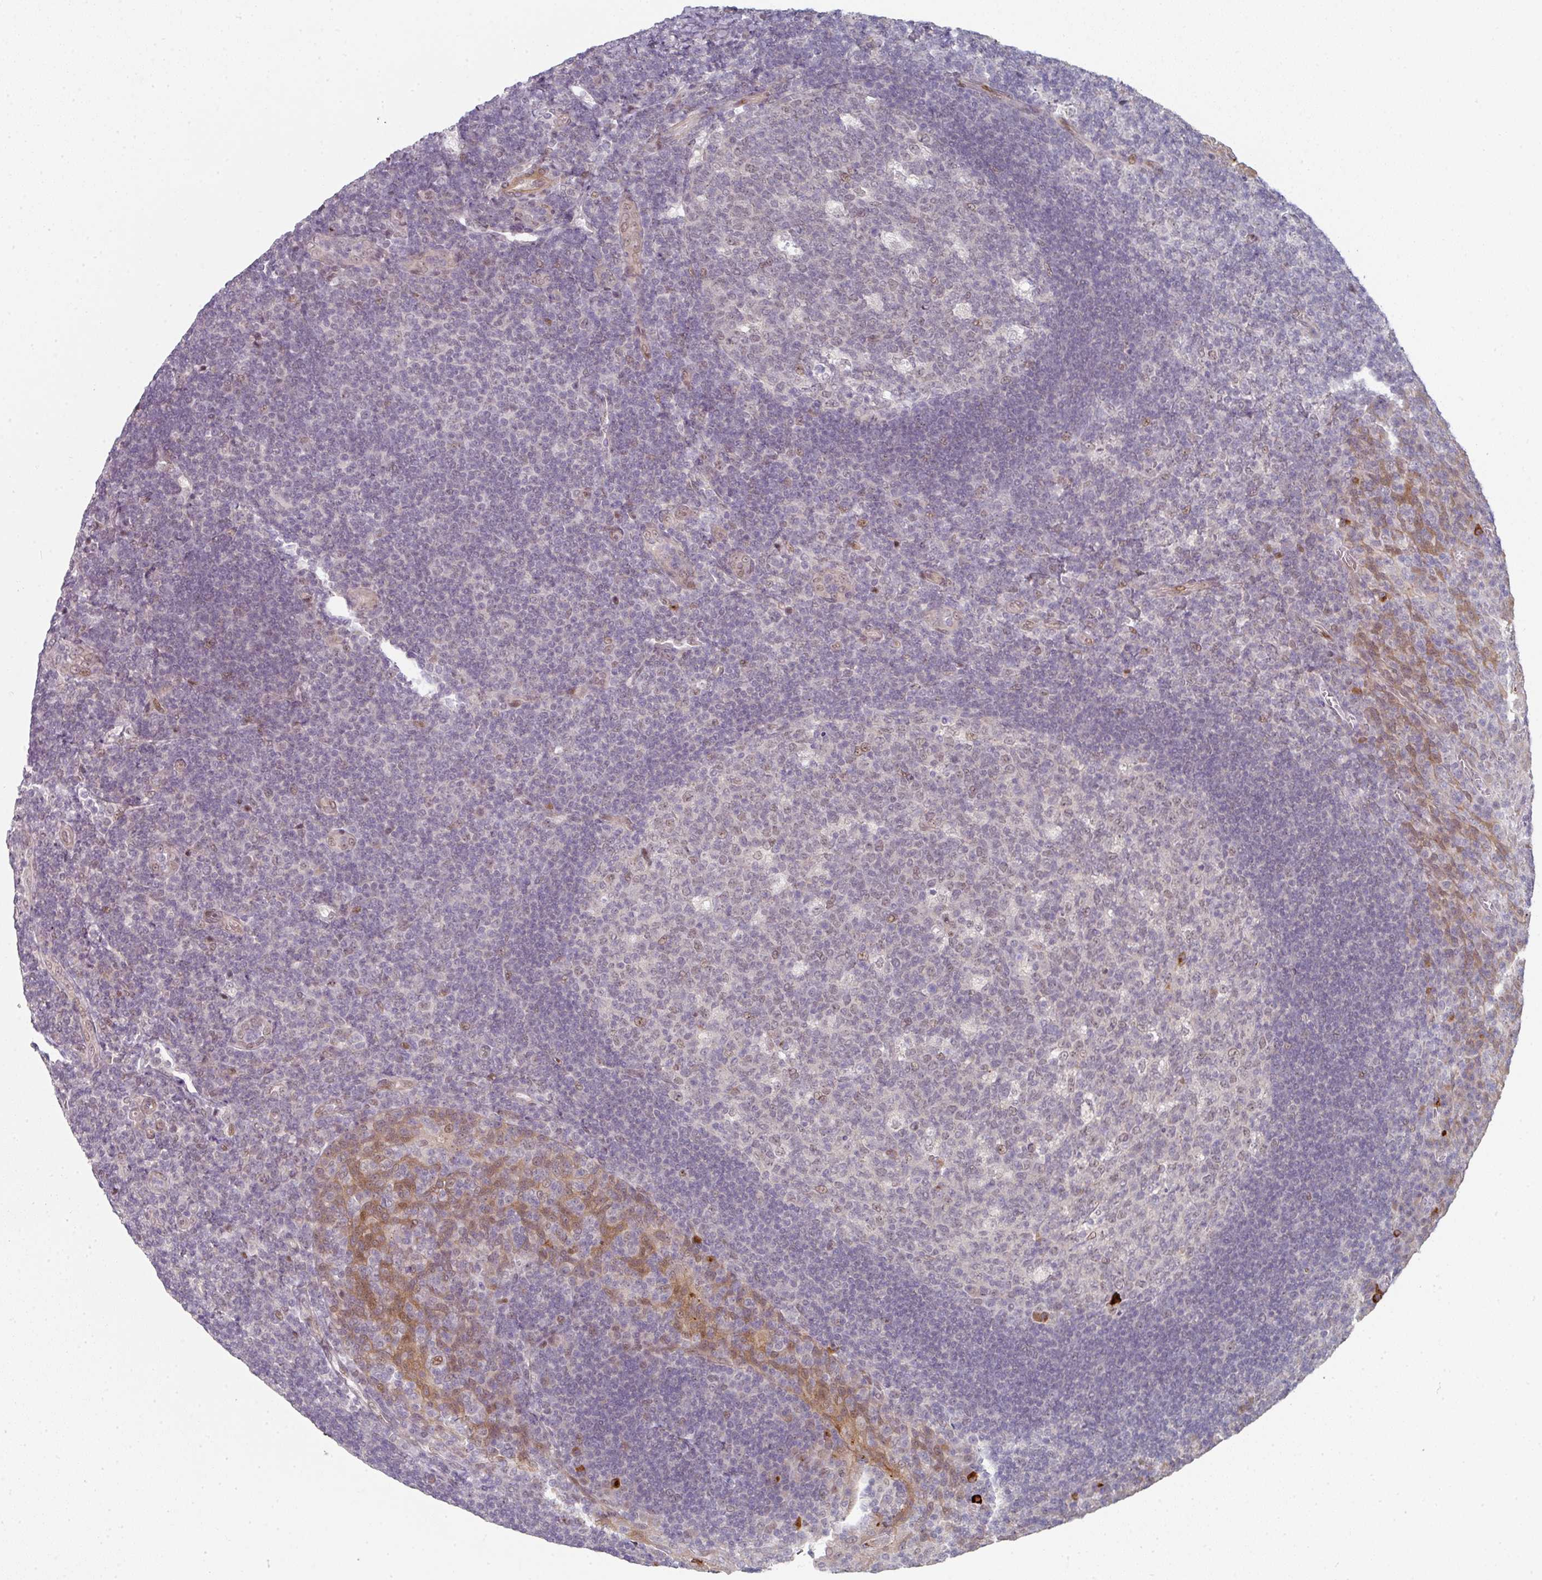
{"staining": {"intensity": "weak", "quantity": "<25%", "location": "nuclear"}, "tissue": "tonsil", "cell_type": "Germinal center cells", "image_type": "normal", "snomed": [{"axis": "morphology", "description": "Normal tissue, NOS"}, {"axis": "topography", "description": "Tonsil"}], "caption": "An image of tonsil stained for a protein demonstrates no brown staining in germinal center cells. (DAB (3,3'-diaminobenzidine) immunohistochemistry (IHC), high magnification).", "gene": "TMCC1", "patient": {"sex": "male", "age": 17}}